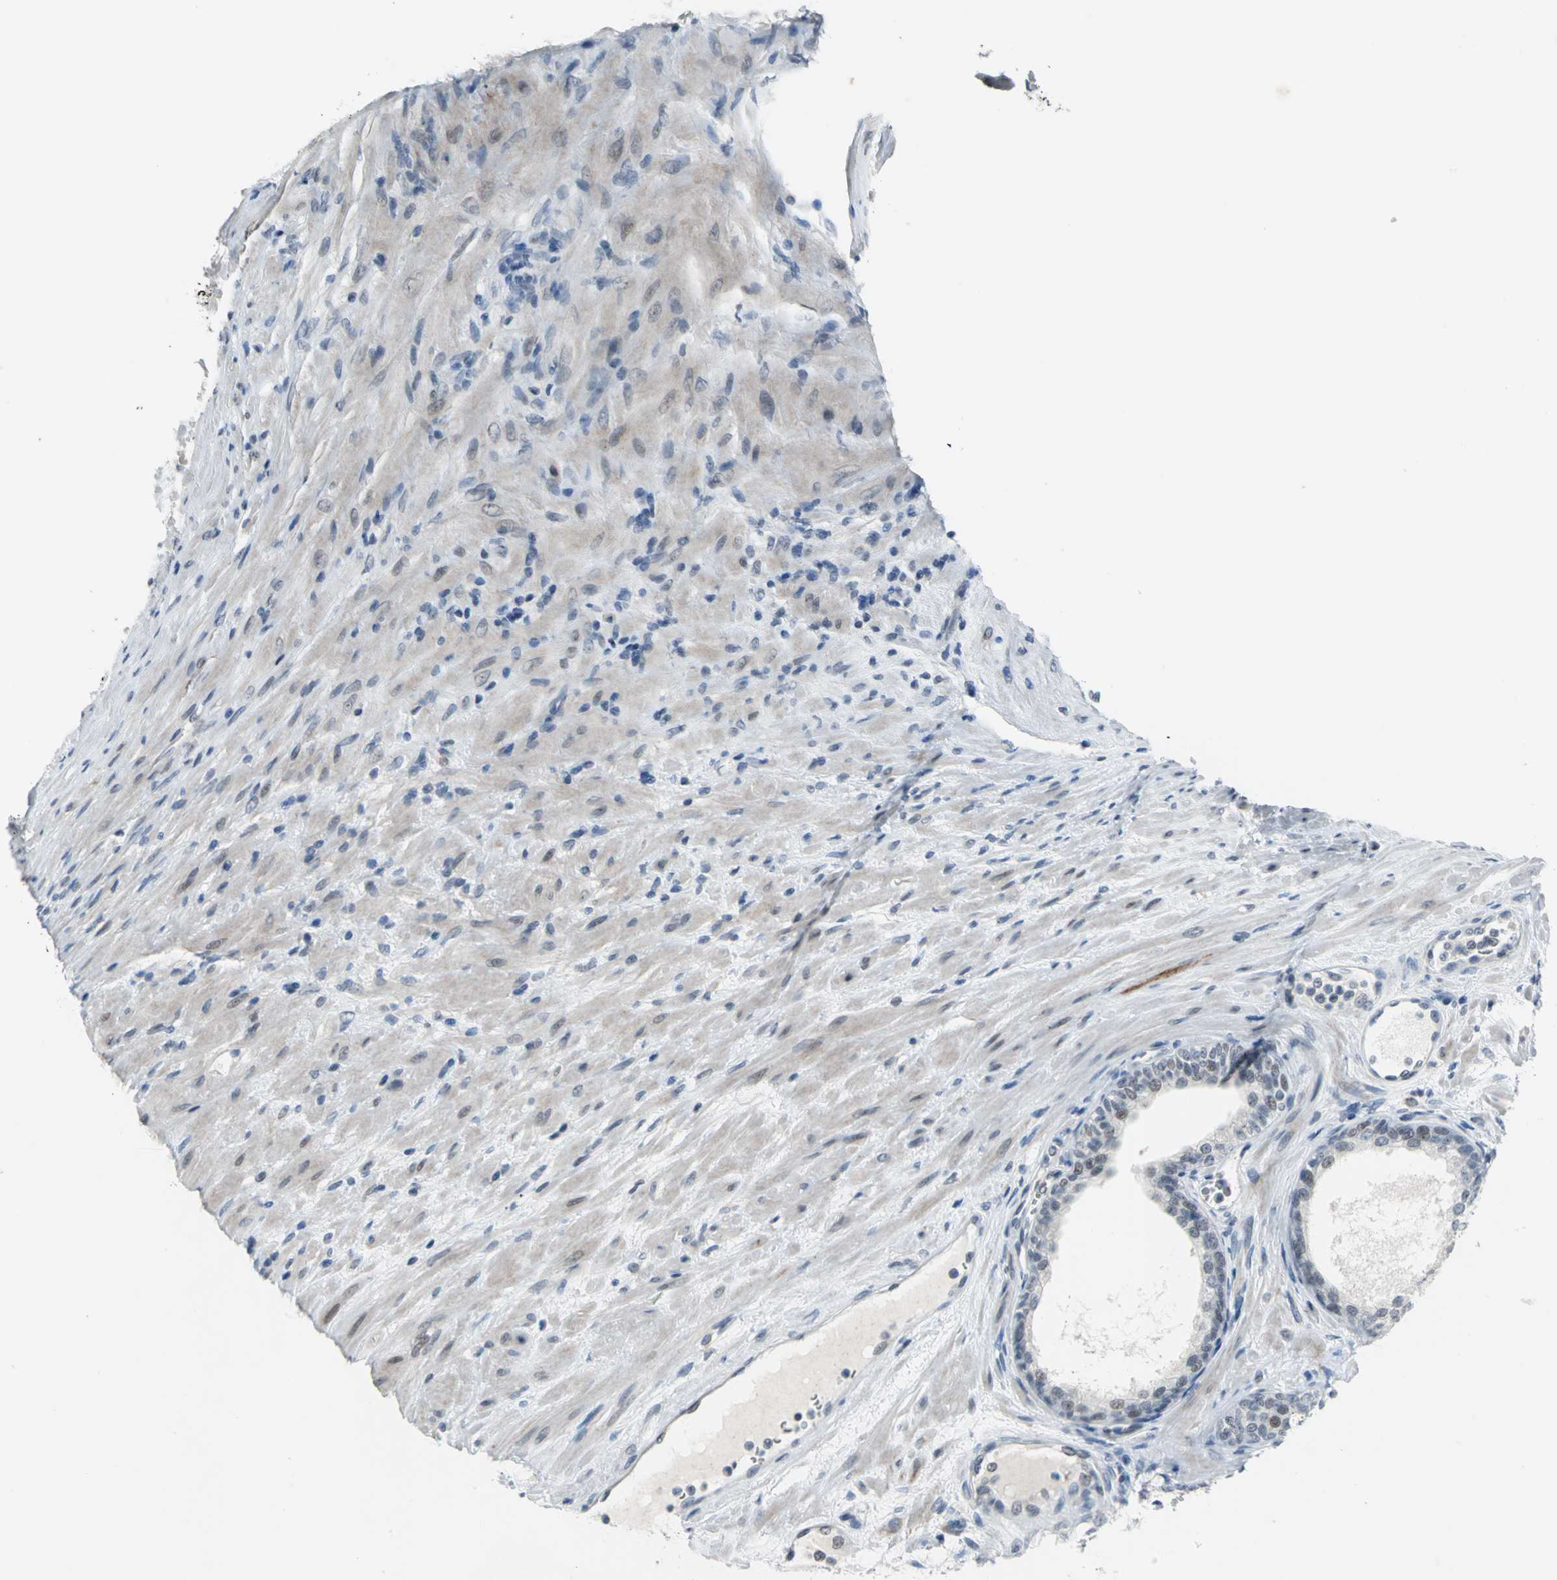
{"staining": {"intensity": "weak", "quantity": "25%-75%", "location": "nuclear"}, "tissue": "prostate", "cell_type": "Glandular cells", "image_type": "normal", "snomed": [{"axis": "morphology", "description": "Normal tissue, NOS"}, {"axis": "topography", "description": "Prostate"}], "caption": "Immunohistochemistry (DAB (3,3'-diaminobenzidine)) staining of normal prostate reveals weak nuclear protein positivity in approximately 25%-75% of glandular cells. The protein is stained brown, and the nuclei are stained in blue (DAB (3,3'-diaminobenzidine) IHC with brightfield microscopy, high magnification).", "gene": "GLI3", "patient": {"sex": "male", "age": 76}}